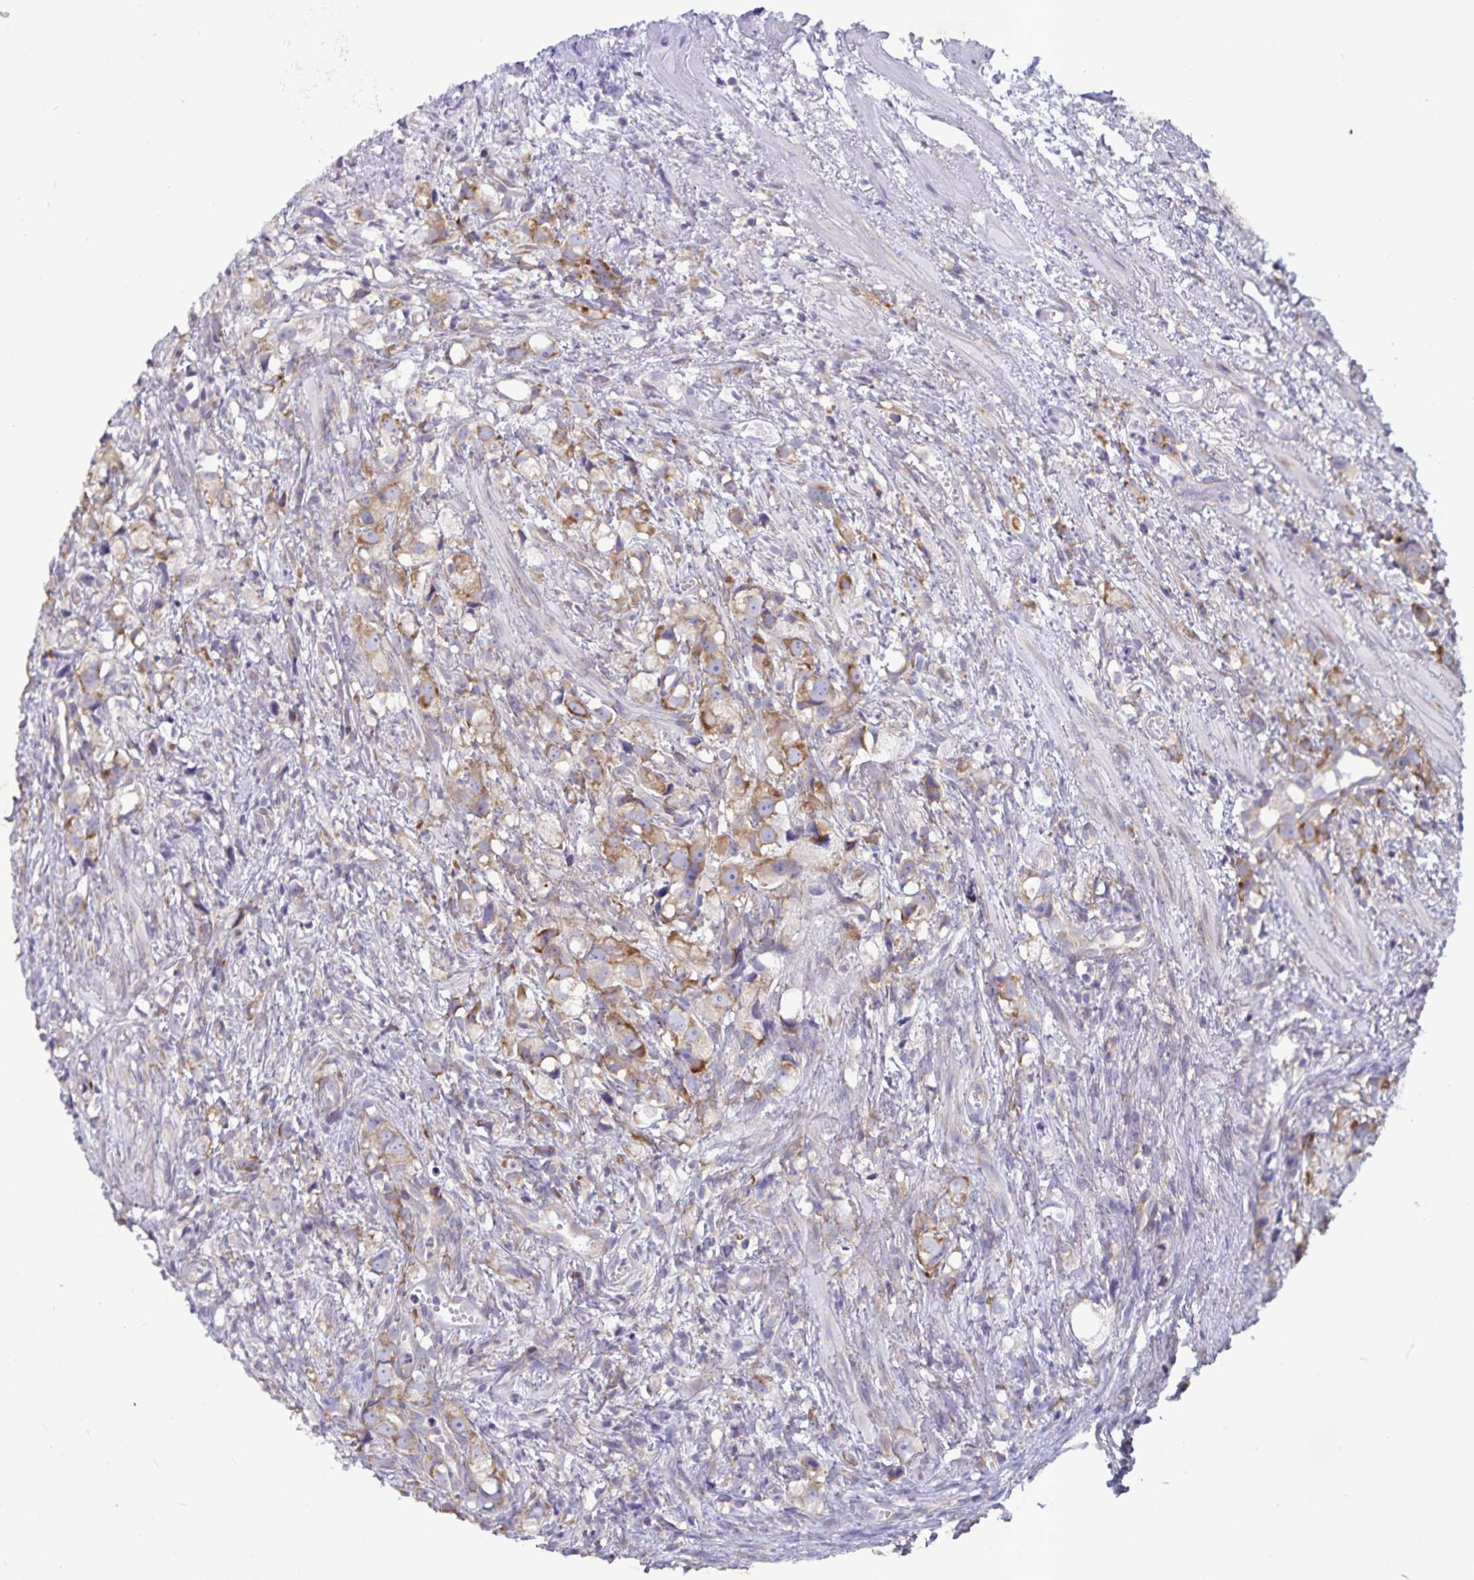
{"staining": {"intensity": "moderate", "quantity": ">75%", "location": "cytoplasmic/membranous"}, "tissue": "prostate cancer", "cell_type": "Tumor cells", "image_type": "cancer", "snomed": [{"axis": "morphology", "description": "Adenocarcinoma, High grade"}, {"axis": "topography", "description": "Prostate"}], "caption": "Moderate cytoplasmic/membranous positivity is present in approximately >75% of tumor cells in prostate cancer (high-grade adenocarcinoma). (IHC, brightfield microscopy, high magnification).", "gene": "FAM120A", "patient": {"sex": "male", "age": 75}}